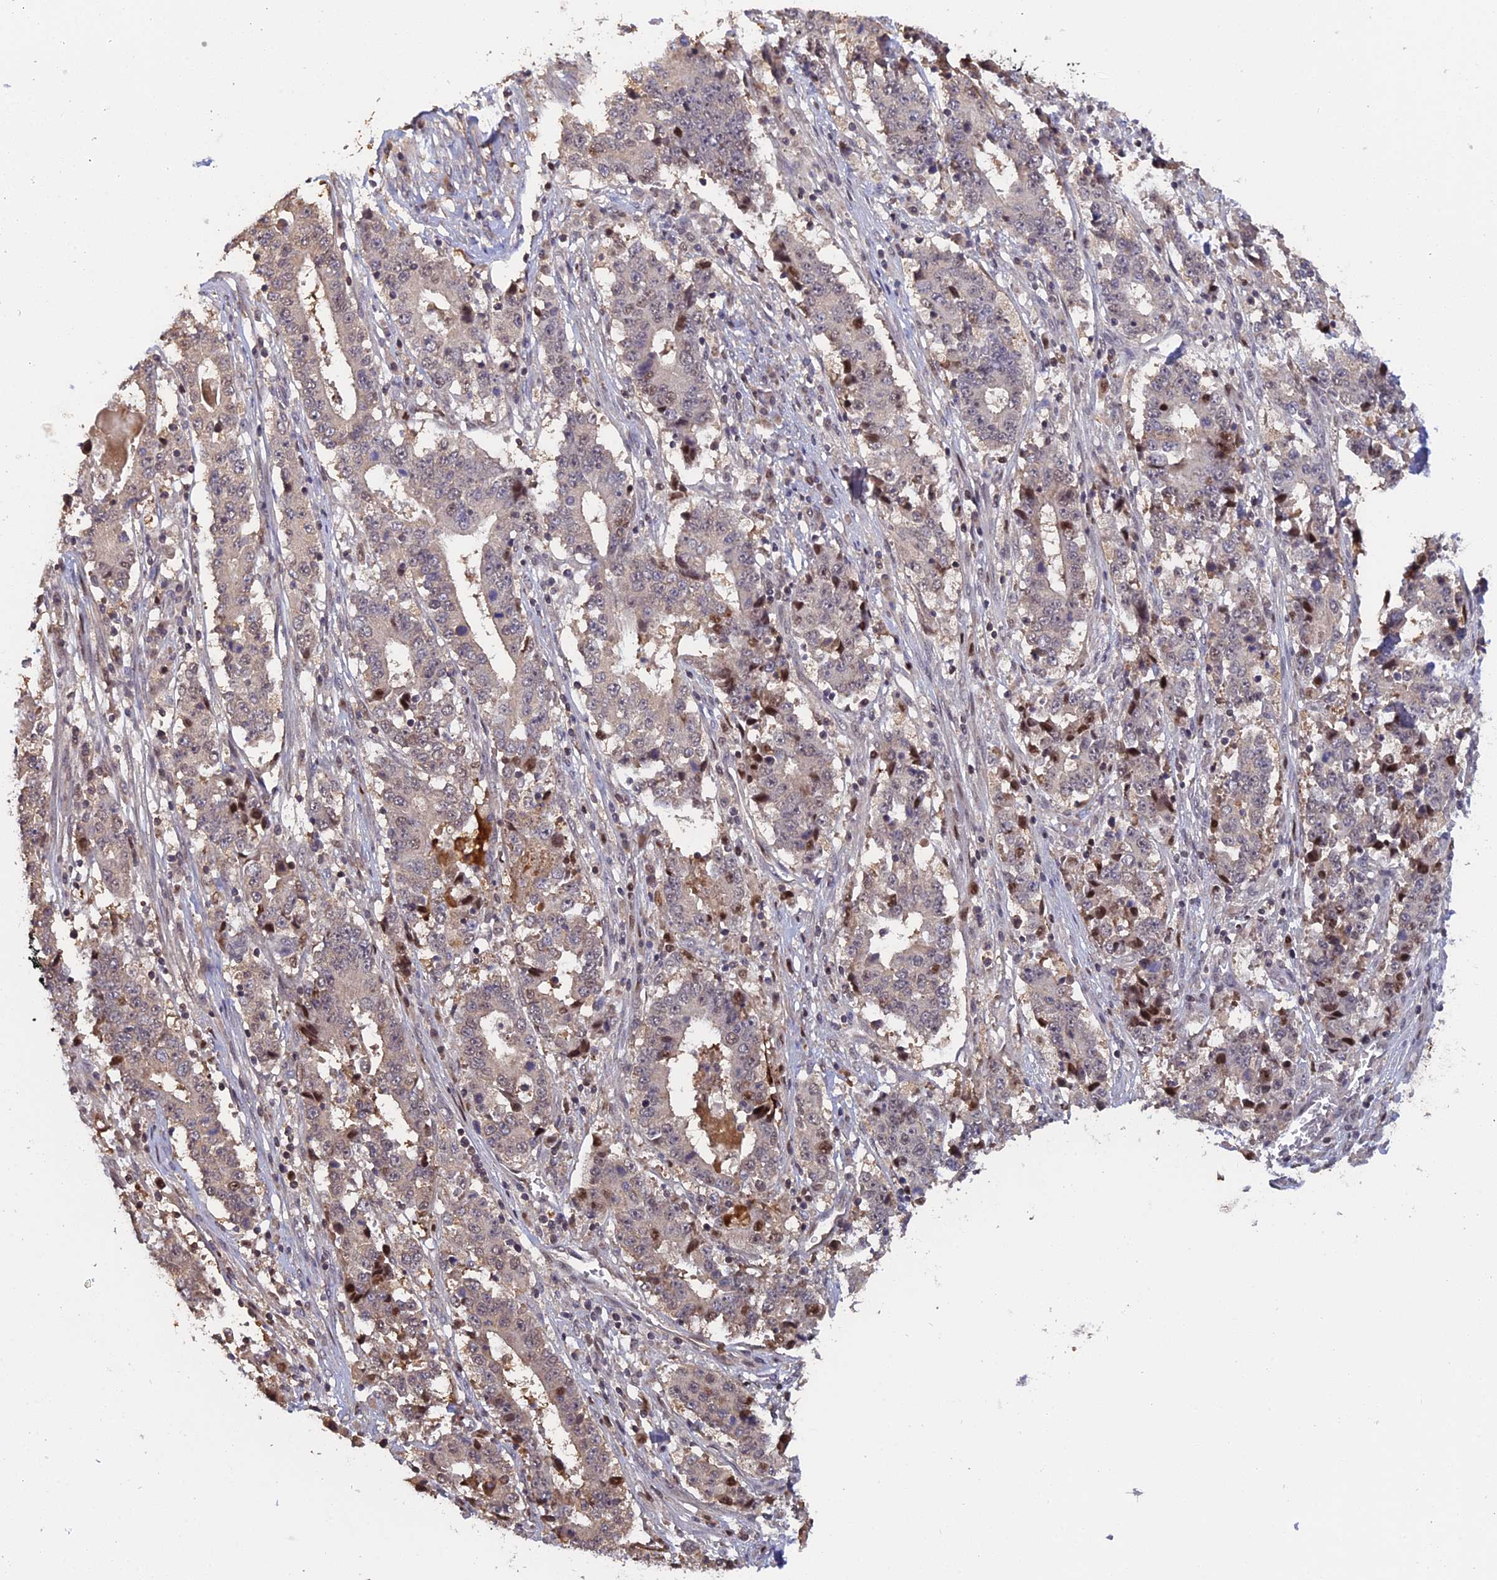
{"staining": {"intensity": "weak", "quantity": "25%-75%", "location": "cytoplasmic/membranous,nuclear"}, "tissue": "stomach cancer", "cell_type": "Tumor cells", "image_type": "cancer", "snomed": [{"axis": "morphology", "description": "Adenocarcinoma, NOS"}, {"axis": "topography", "description": "Stomach"}], "caption": "A micrograph of human stomach cancer stained for a protein demonstrates weak cytoplasmic/membranous and nuclear brown staining in tumor cells.", "gene": "FAM98C", "patient": {"sex": "male", "age": 59}}